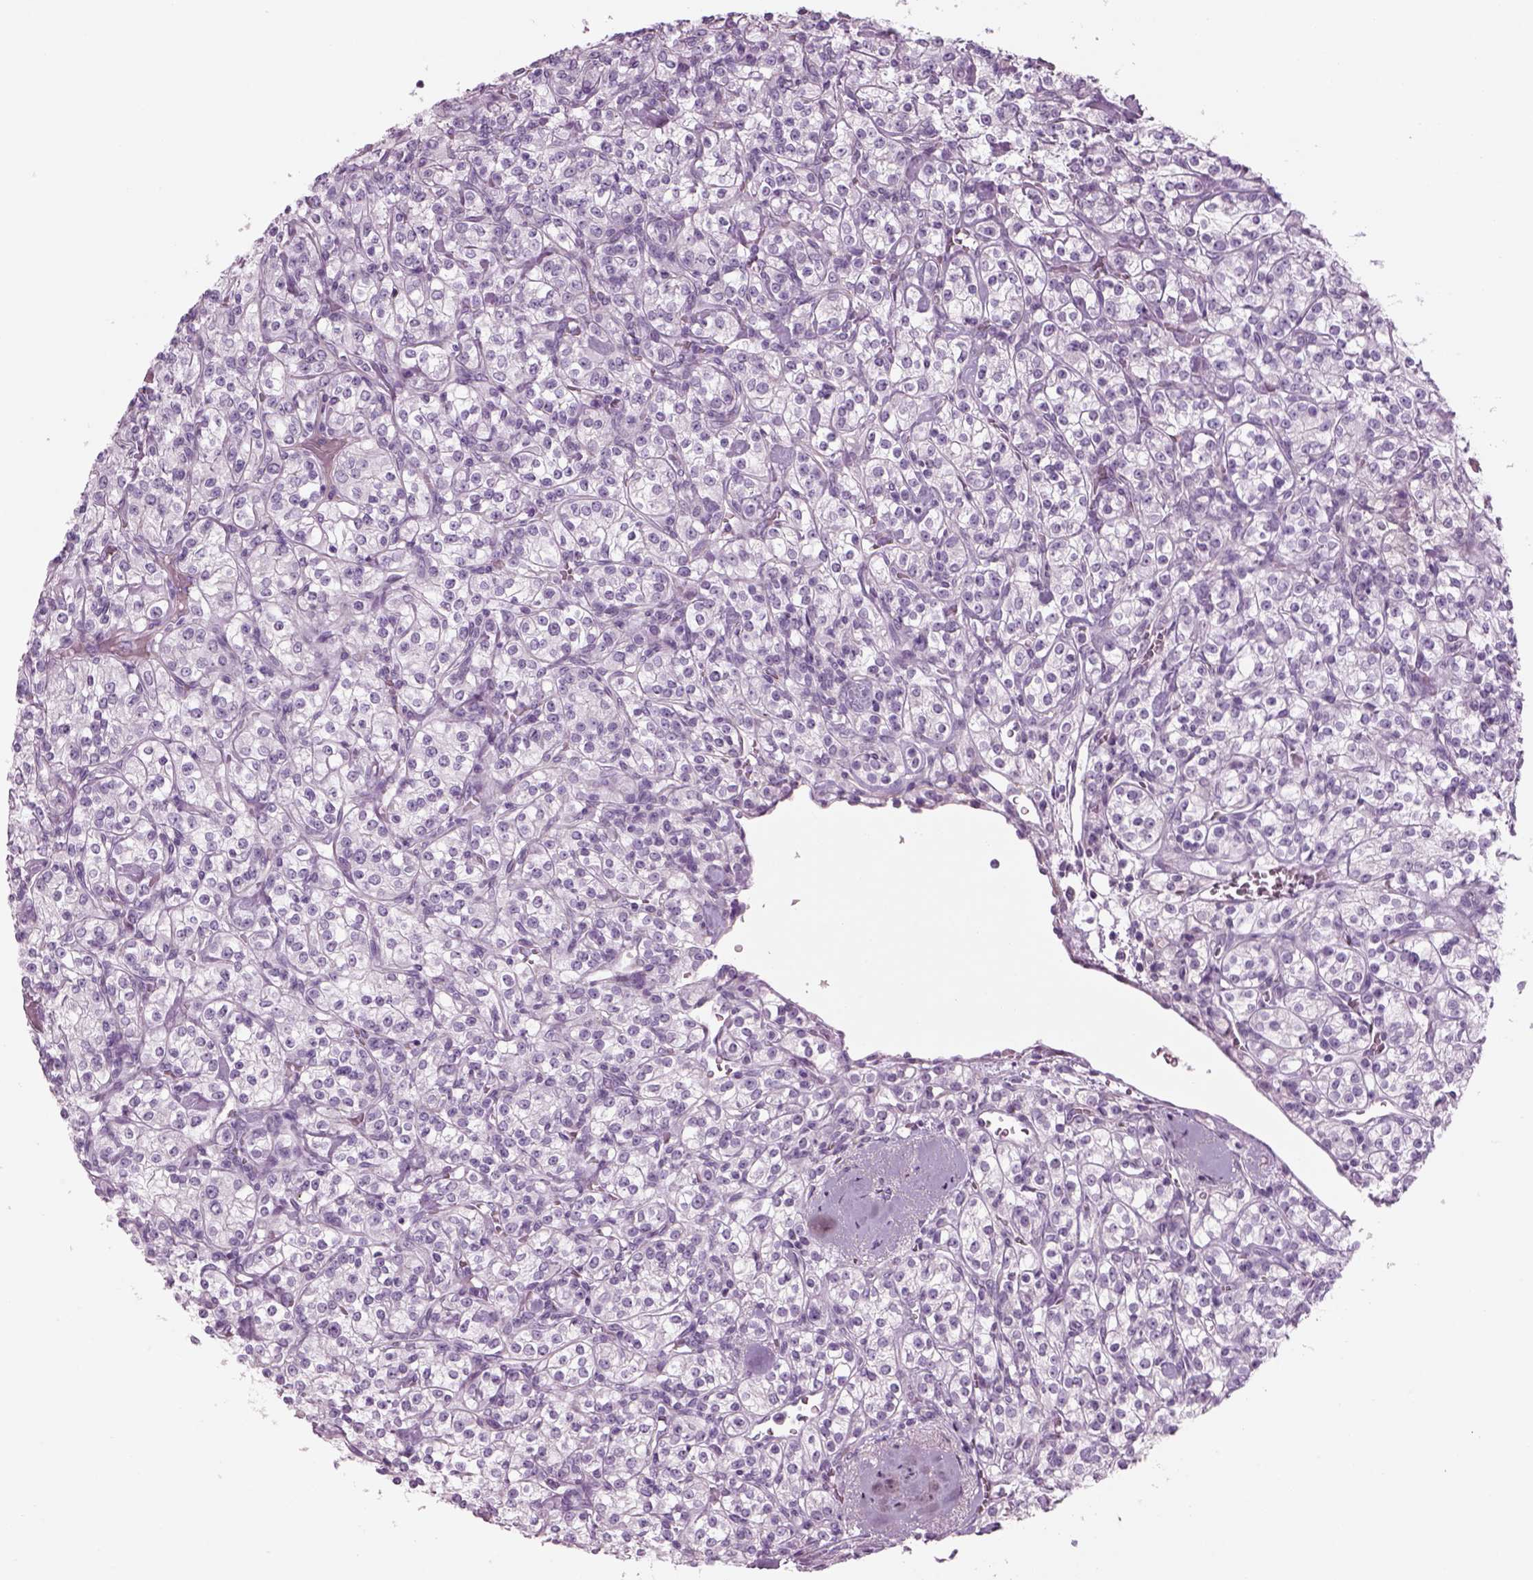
{"staining": {"intensity": "negative", "quantity": "none", "location": "none"}, "tissue": "renal cancer", "cell_type": "Tumor cells", "image_type": "cancer", "snomed": [{"axis": "morphology", "description": "Adenocarcinoma, NOS"}, {"axis": "topography", "description": "Kidney"}], "caption": "Immunohistochemistry of renal cancer displays no staining in tumor cells.", "gene": "GAS2L2", "patient": {"sex": "male", "age": 77}}